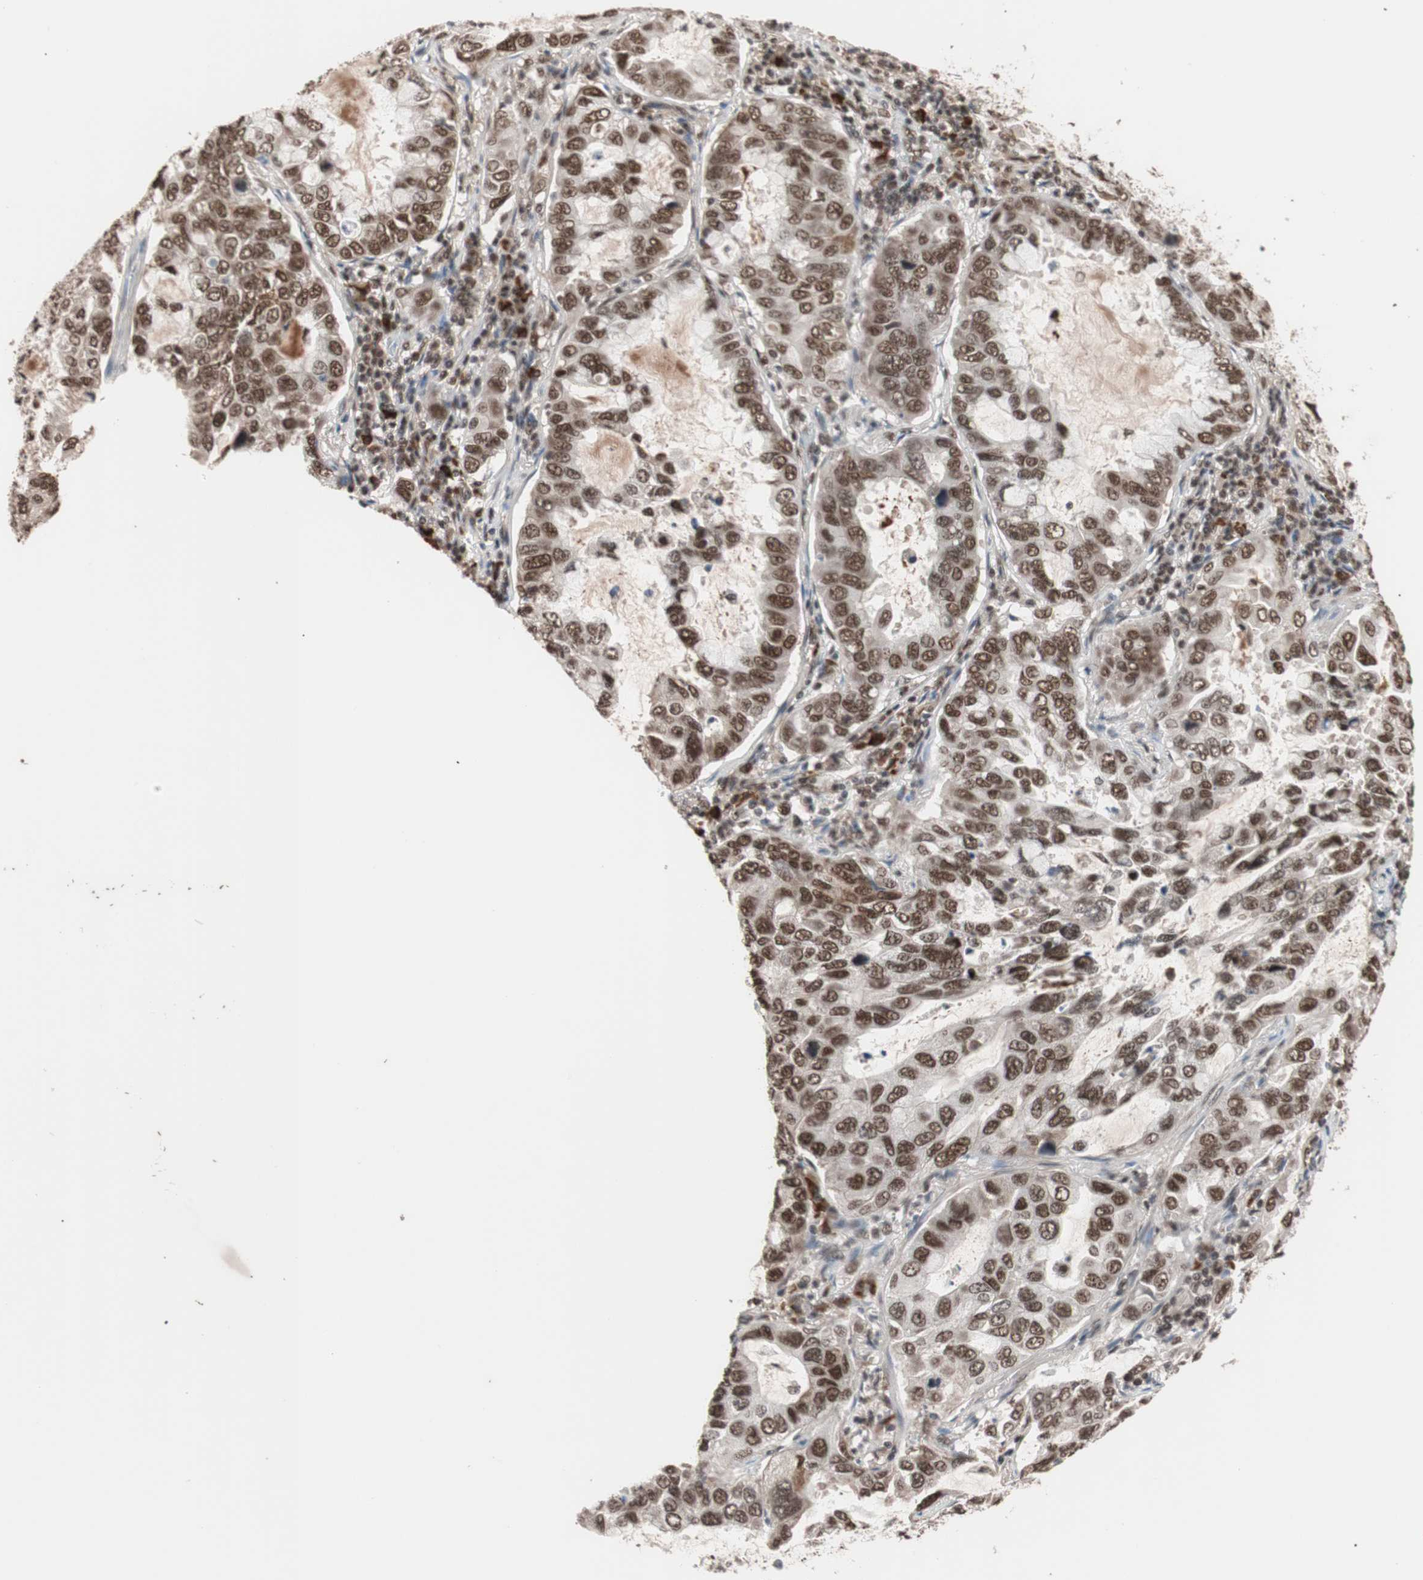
{"staining": {"intensity": "strong", "quantity": ">75%", "location": "nuclear"}, "tissue": "lung cancer", "cell_type": "Tumor cells", "image_type": "cancer", "snomed": [{"axis": "morphology", "description": "Adenocarcinoma, NOS"}, {"axis": "topography", "description": "Lung"}], "caption": "About >75% of tumor cells in human lung cancer demonstrate strong nuclear protein positivity as visualized by brown immunohistochemical staining.", "gene": "CHAMP1", "patient": {"sex": "male", "age": 64}}